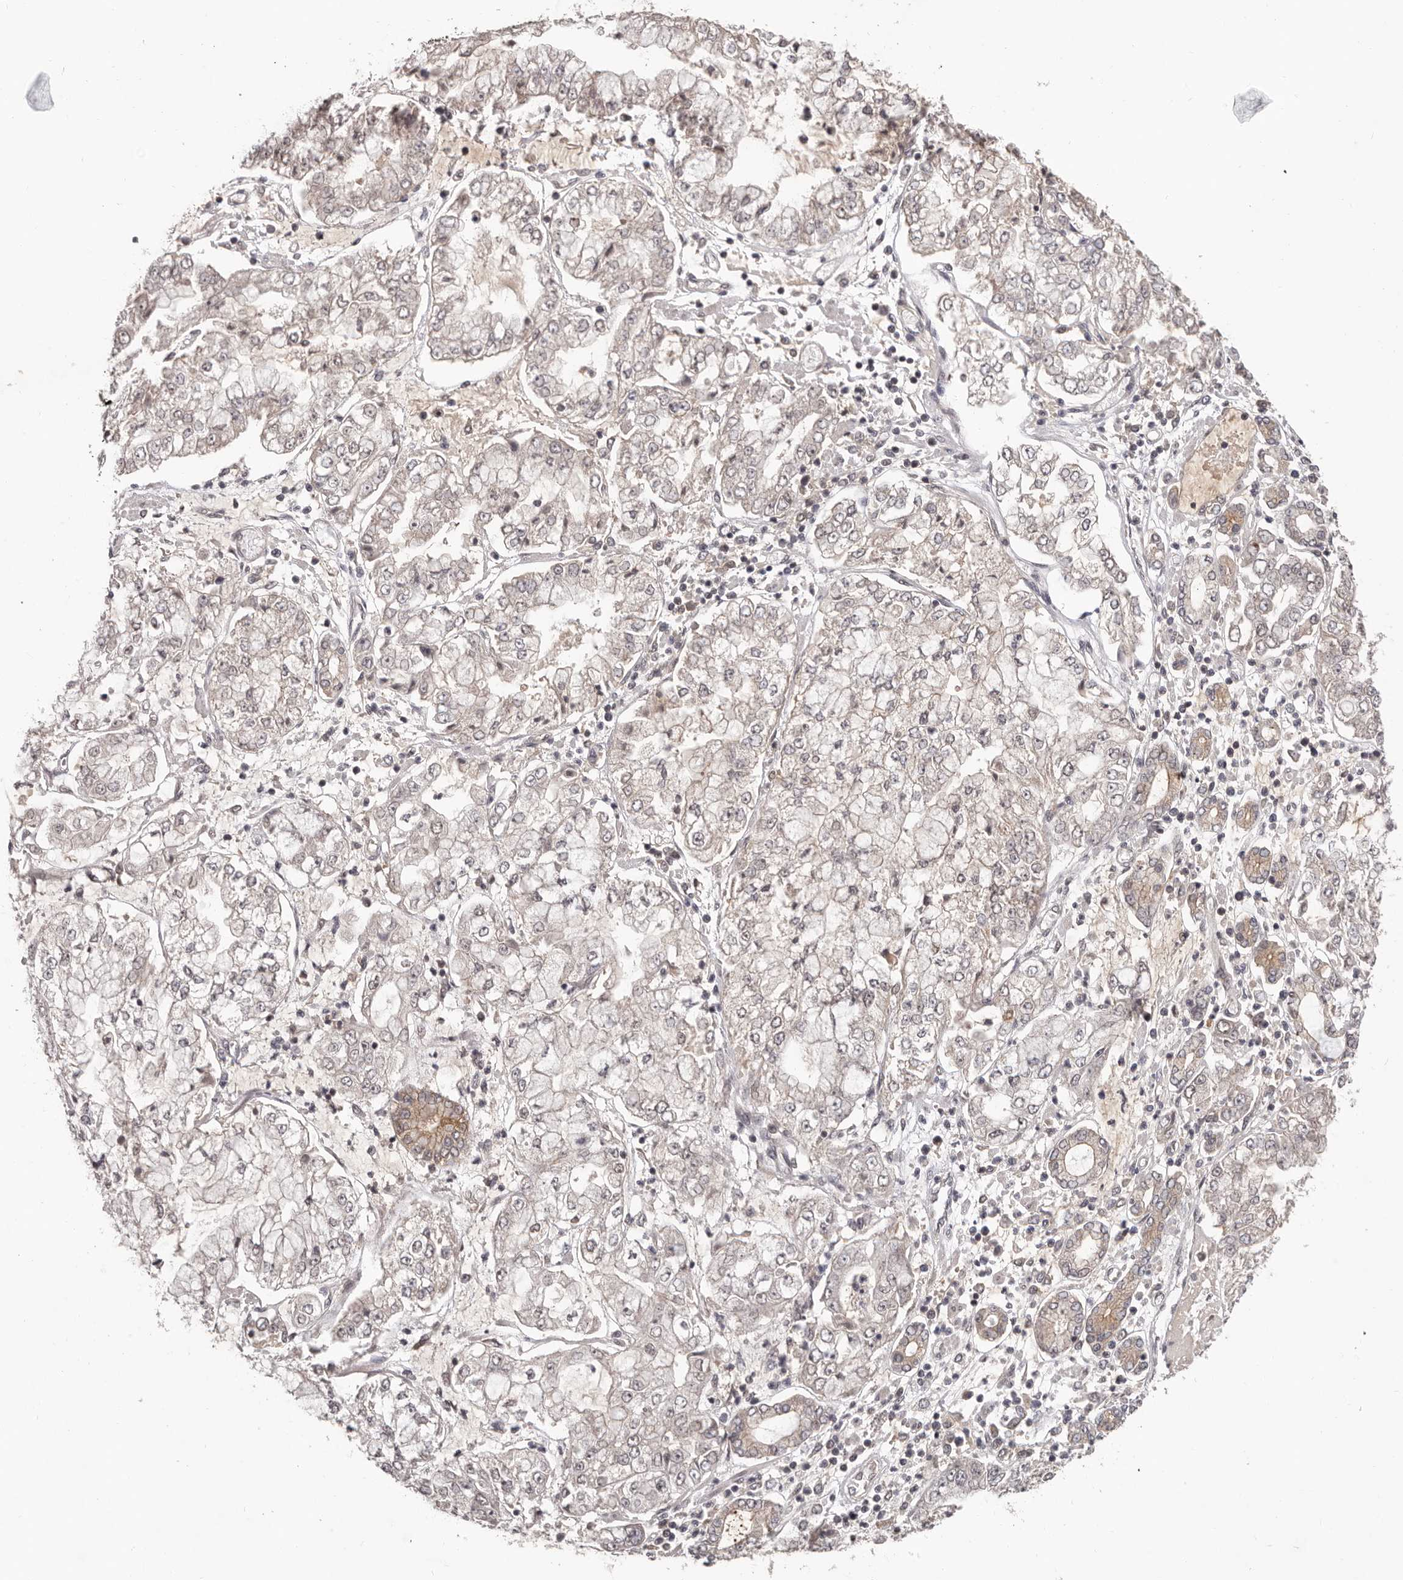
{"staining": {"intensity": "negative", "quantity": "none", "location": "none"}, "tissue": "stomach cancer", "cell_type": "Tumor cells", "image_type": "cancer", "snomed": [{"axis": "morphology", "description": "Adenocarcinoma, NOS"}, {"axis": "topography", "description": "Stomach"}], "caption": "Stomach cancer (adenocarcinoma) stained for a protein using IHC reveals no staining tumor cells.", "gene": "TBX5", "patient": {"sex": "male", "age": 76}}